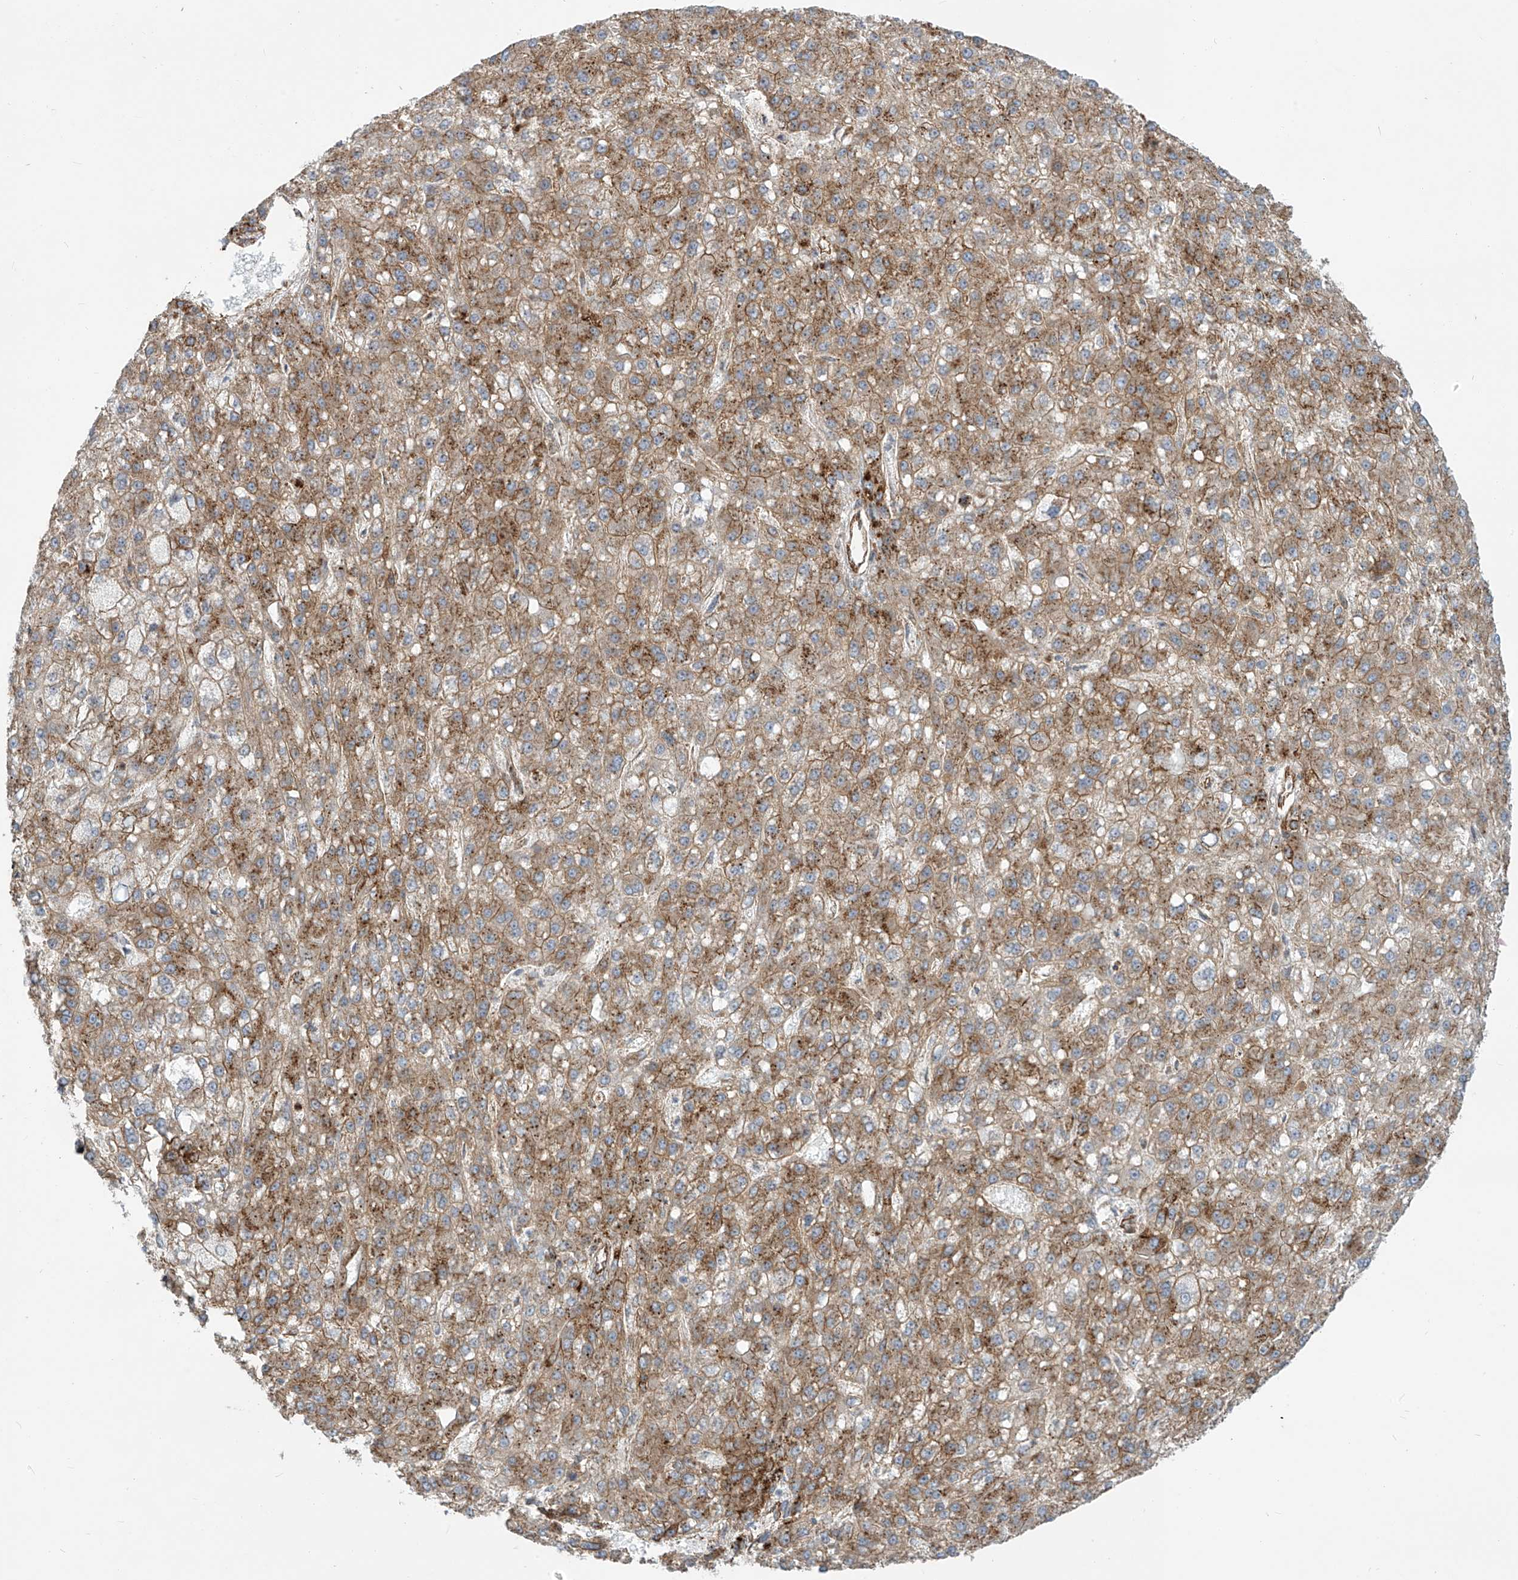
{"staining": {"intensity": "moderate", "quantity": ">75%", "location": "cytoplasmic/membranous"}, "tissue": "liver cancer", "cell_type": "Tumor cells", "image_type": "cancer", "snomed": [{"axis": "morphology", "description": "Carcinoma, Hepatocellular, NOS"}, {"axis": "topography", "description": "Liver"}], "caption": "Hepatocellular carcinoma (liver) stained with a protein marker demonstrates moderate staining in tumor cells.", "gene": "LZTS3", "patient": {"sex": "male", "age": 67}}